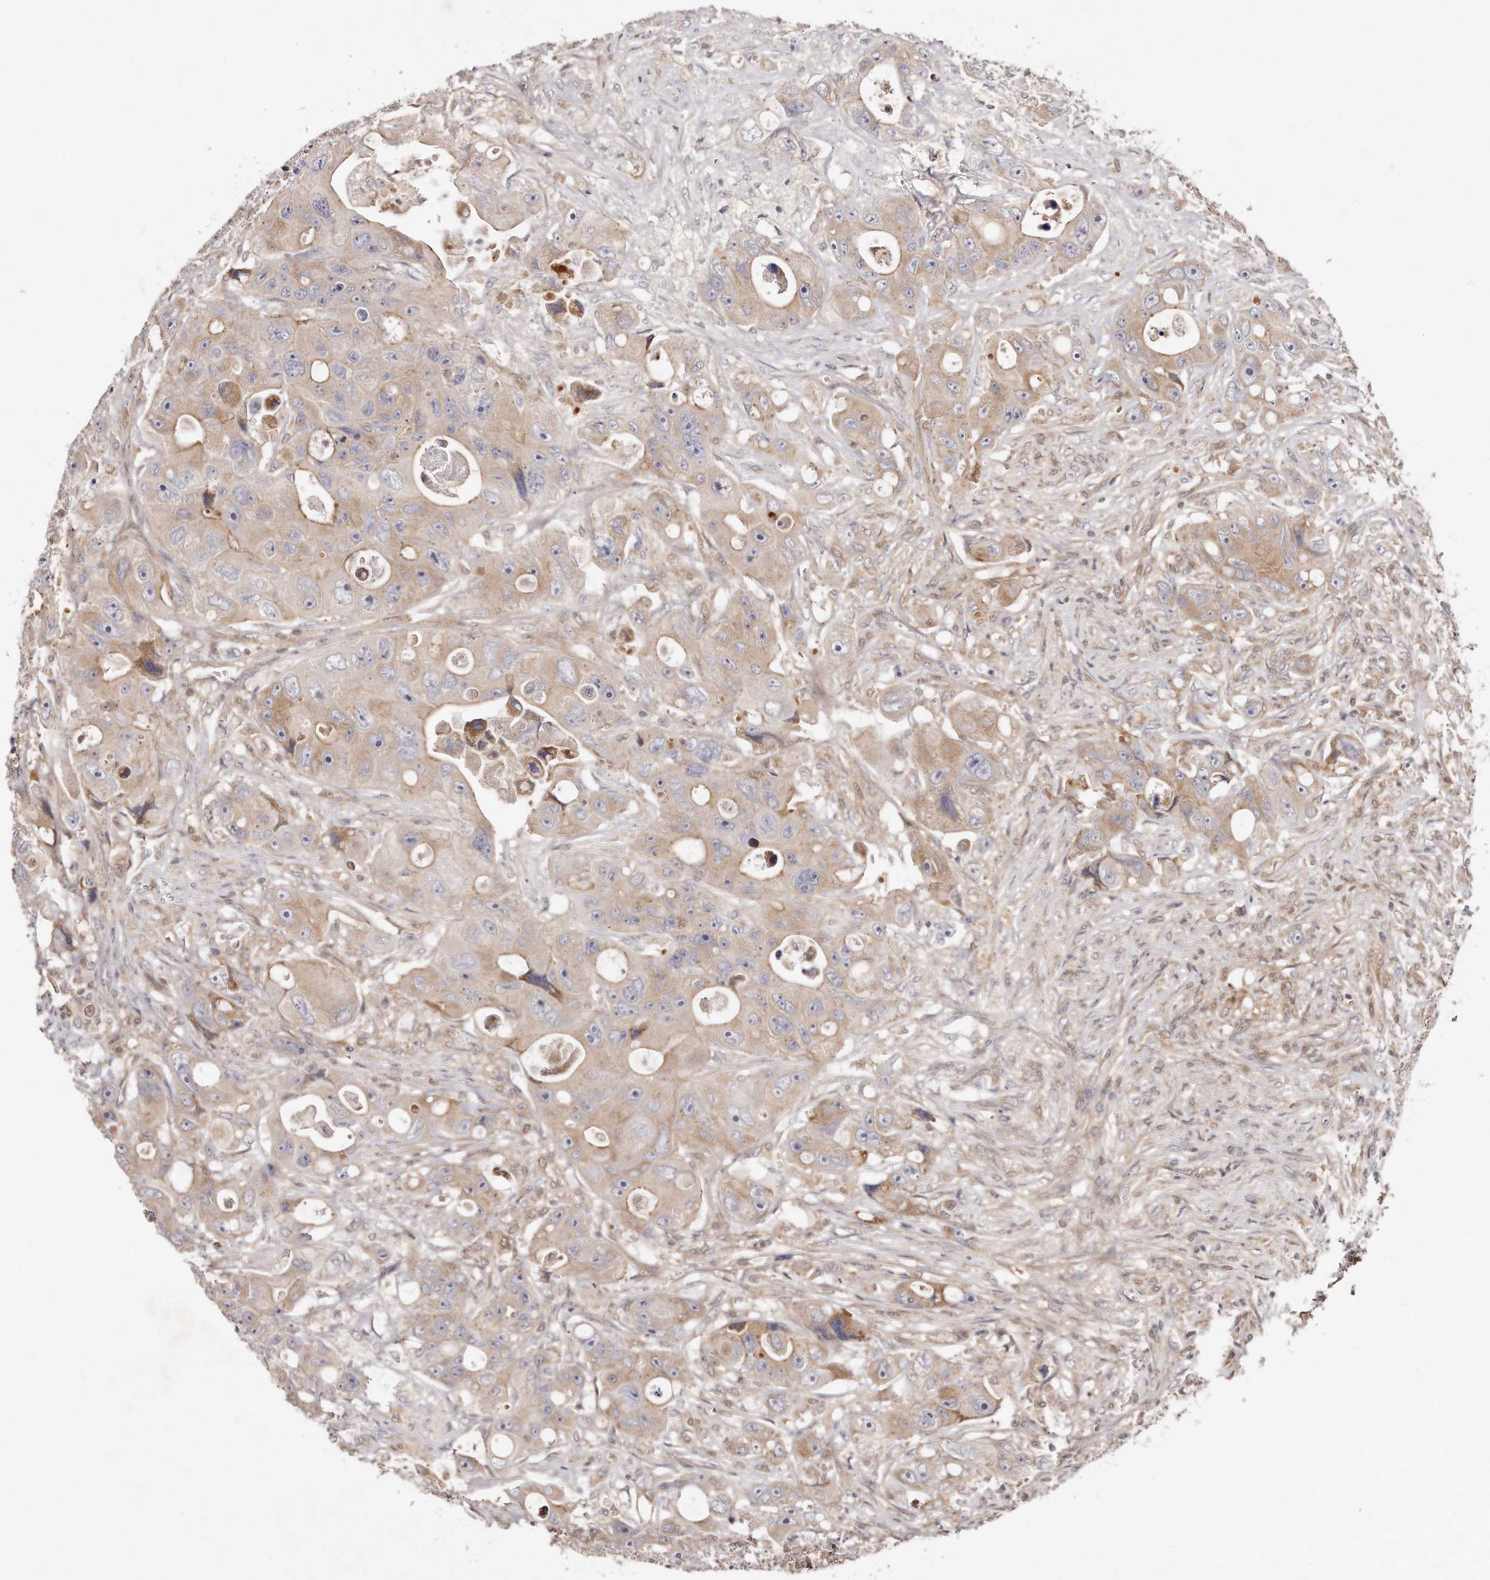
{"staining": {"intensity": "moderate", "quantity": "<25%", "location": "cytoplasmic/membranous"}, "tissue": "colorectal cancer", "cell_type": "Tumor cells", "image_type": "cancer", "snomed": [{"axis": "morphology", "description": "Adenocarcinoma, NOS"}, {"axis": "topography", "description": "Colon"}], "caption": "About <25% of tumor cells in human colorectal cancer show moderate cytoplasmic/membranous protein staining as visualized by brown immunohistochemical staining.", "gene": "GBP4", "patient": {"sex": "female", "age": 46}}